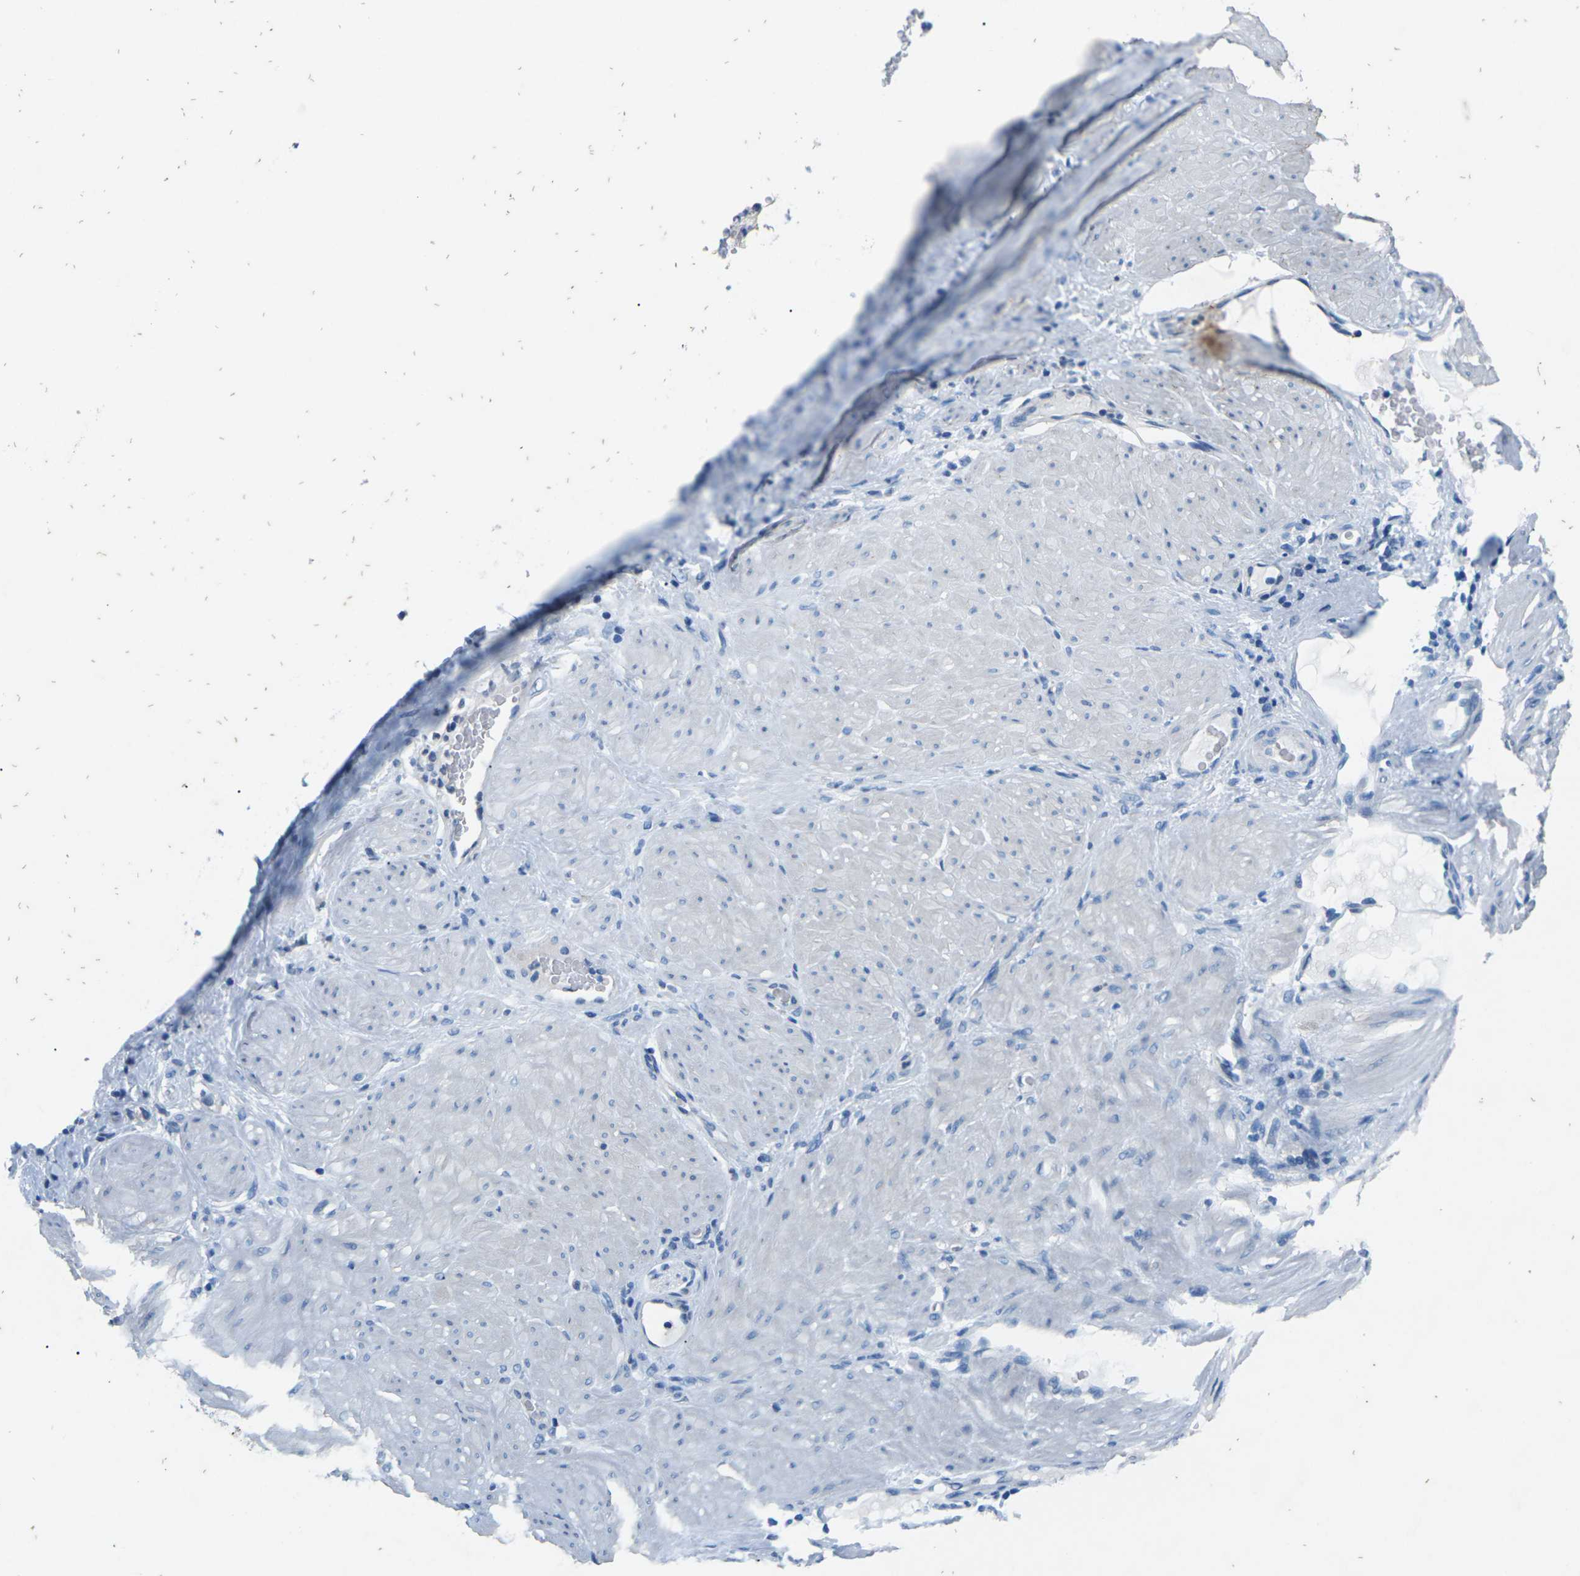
{"staining": {"intensity": "negative", "quantity": "none", "location": "none"}, "tissue": "stomach cancer", "cell_type": "Tumor cells", "image_type": "cancer", "snomed": [{"axis": "morphology", "description": "Adenocarcinoma, NOS"}, {"axis": "topography", "description": "Stomach"}], "caption": "This is an IHC image of human stomach cancer. There is no expression in tumor cells.", "gene": "UMOD", "patient": {"sex": "male", "age": 82}}